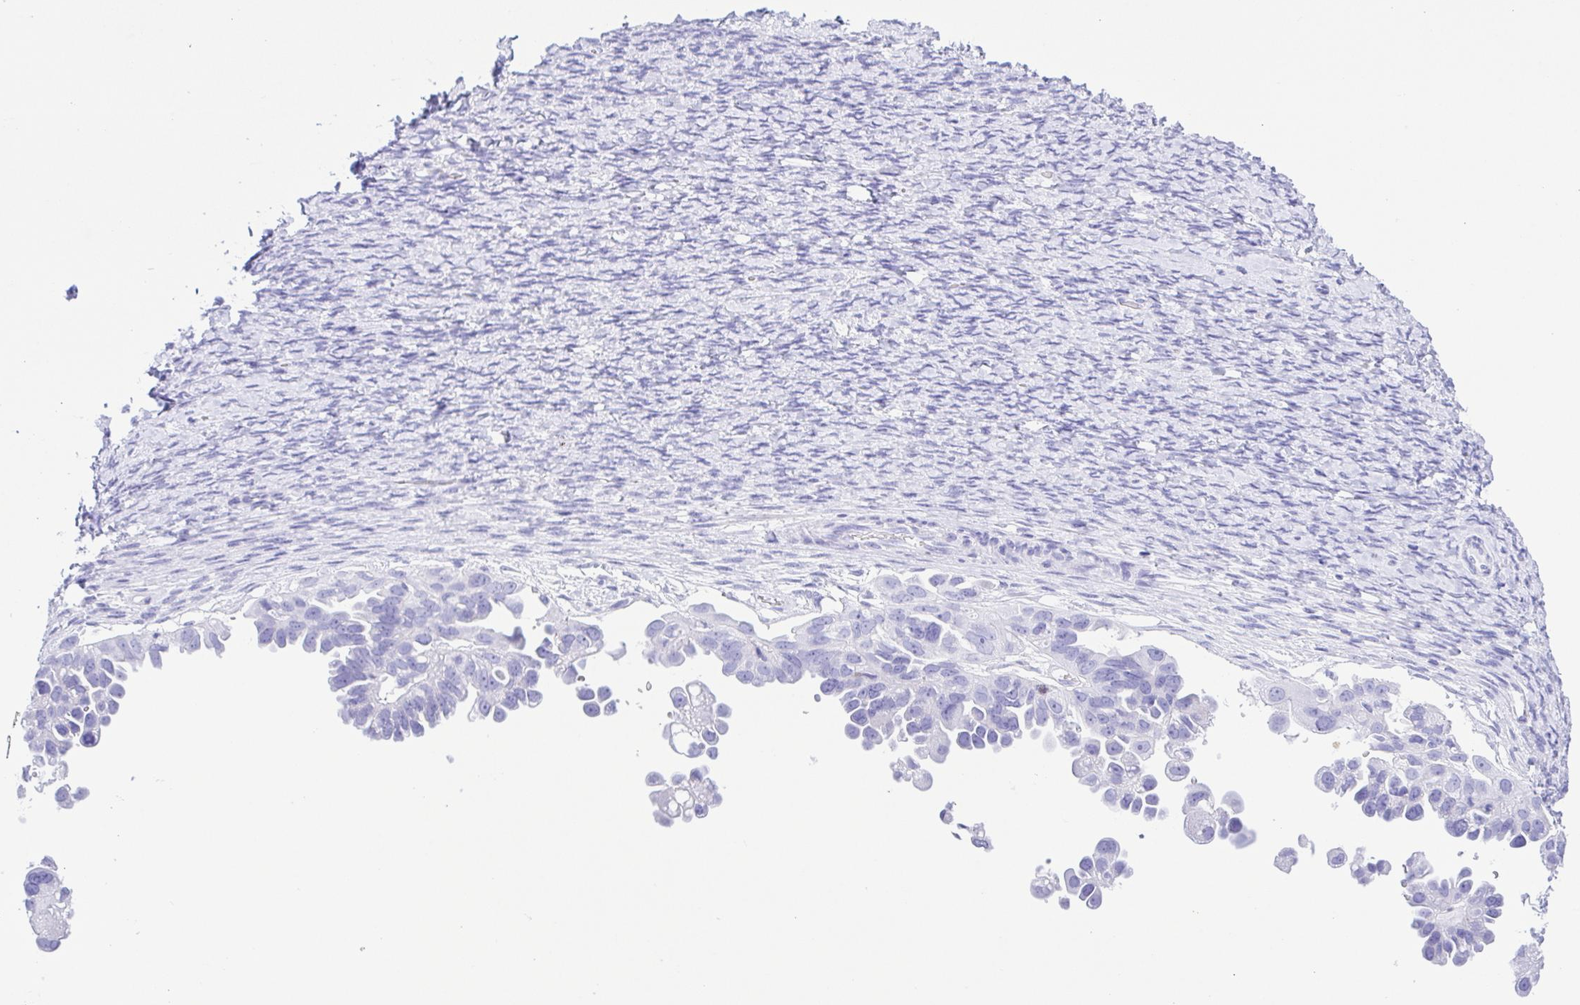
{"staining": {"intensity": "negative", "quantity": "none", "location": "none"}, "tissue": "ovarian cancer", "cell_type": "Tumor cells", "image_type": "cancer", "snomed": [{"axis": "morphology", "description": "Cystadenocarcinoma, serous, NOS"}, {"axis": "topography", "description": "Ovary"}], "caption": "This micrograph is of ovarian cancer (serous cystadenocarcinoma) stained with immunohistochemistry (IHC) to label a protein in brown with the nuclei are counter-stained blue. There is no expression in tumor cells.", "gene": "GPR17", "patient": {"sex": "female", "age": 53}}